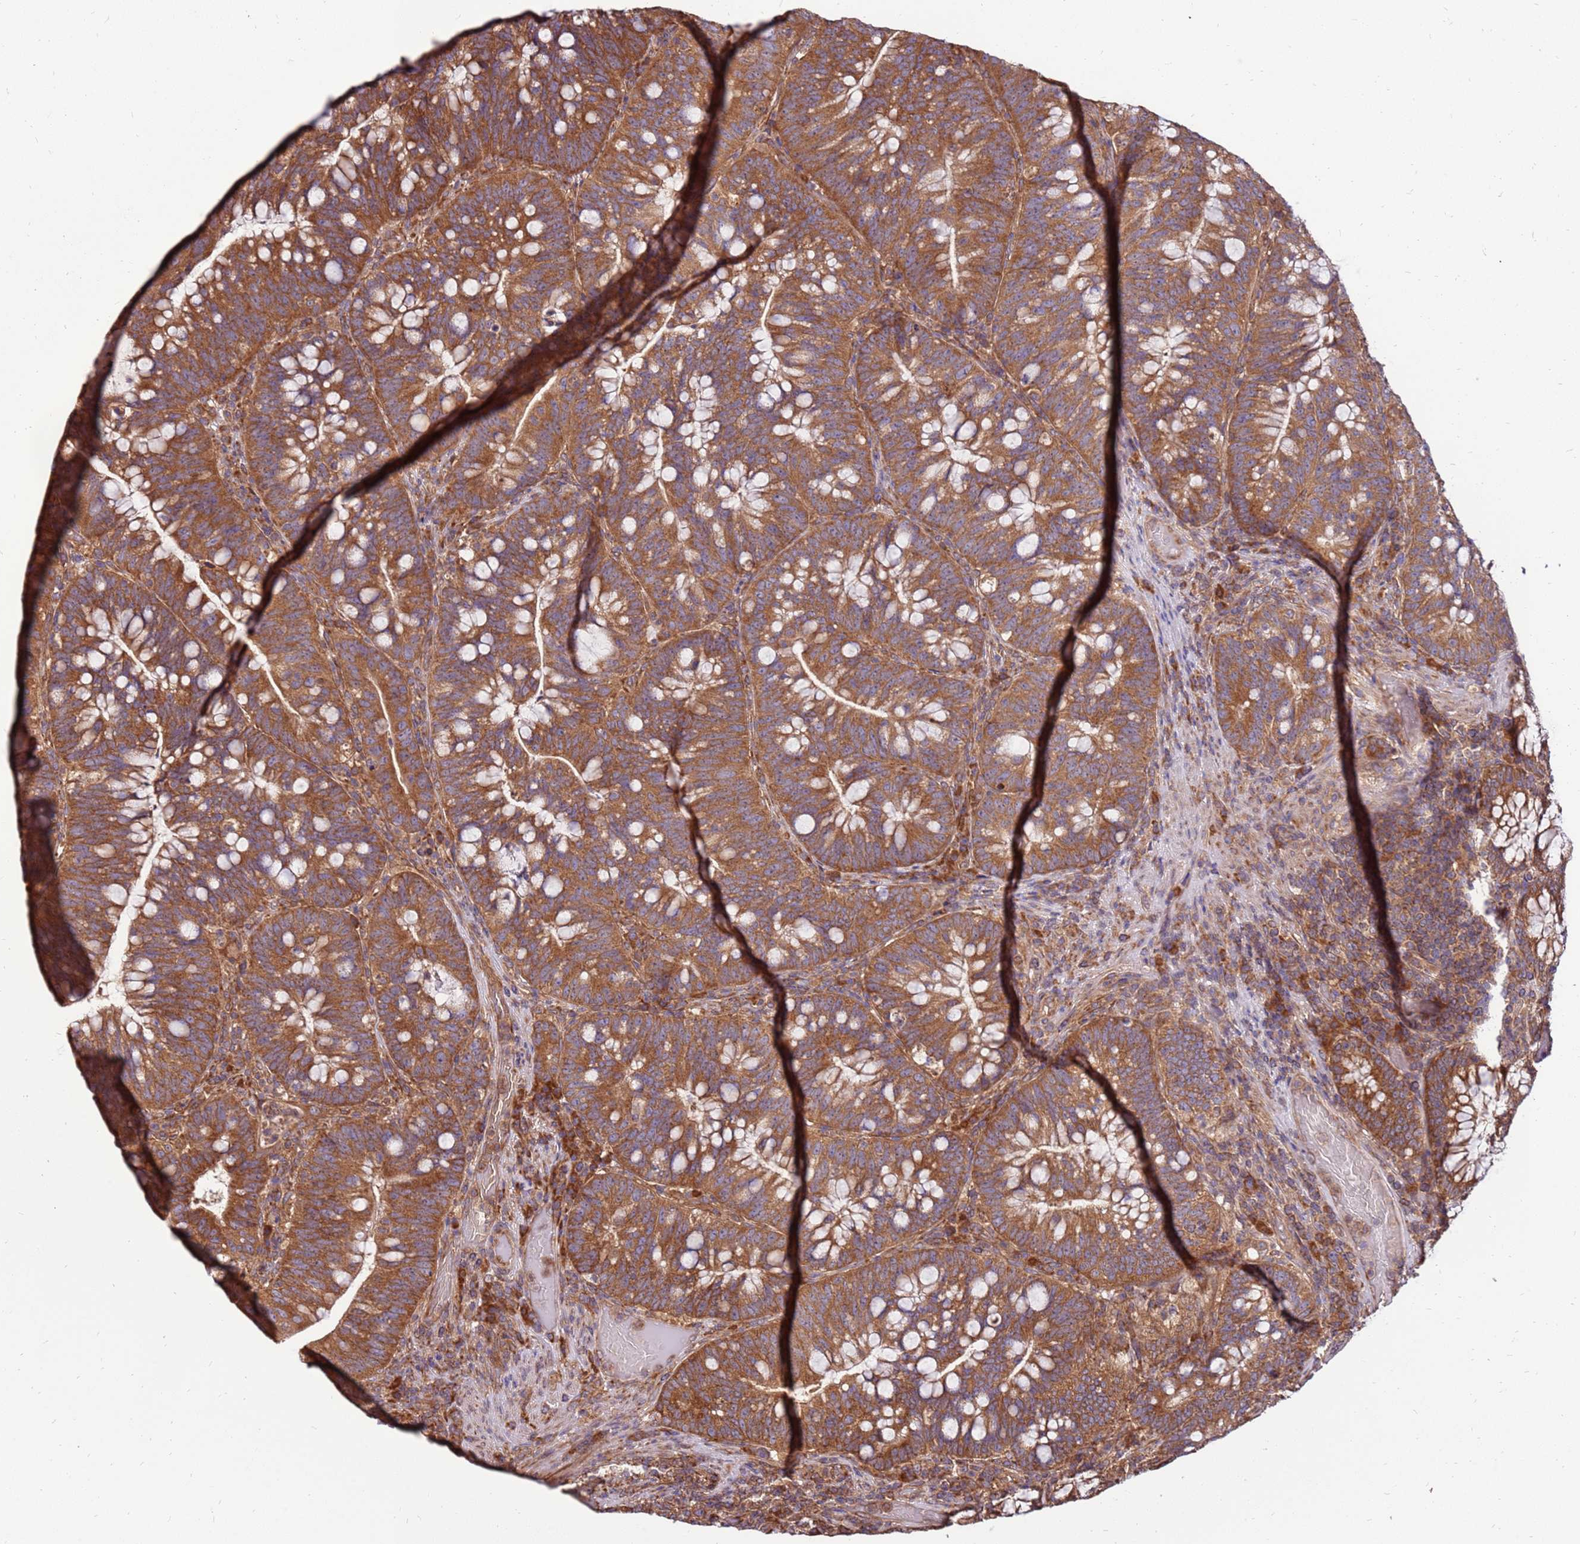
{"staining": {"intensity": "moderate", "quantity": ">75%", "location": "cytoplasmic/membranous"}, "tissue": "colorectal cancer", "cell_type": "Tumor cells", "image_type": "cancer", "snomed": [{"axis": "morphology", "description": "Adenocarcinoma, NOS"}, {"axis": "topography", "description": "Colon"}], "caption": "DAB immunohistochemical staining of colorectal cancer demonstrates moderate cytoplasmic/membranous protein expression in about >75% of tumor cells.", "gene": "SLC44A5", "patient": {"sex": "female", "age": 66}}